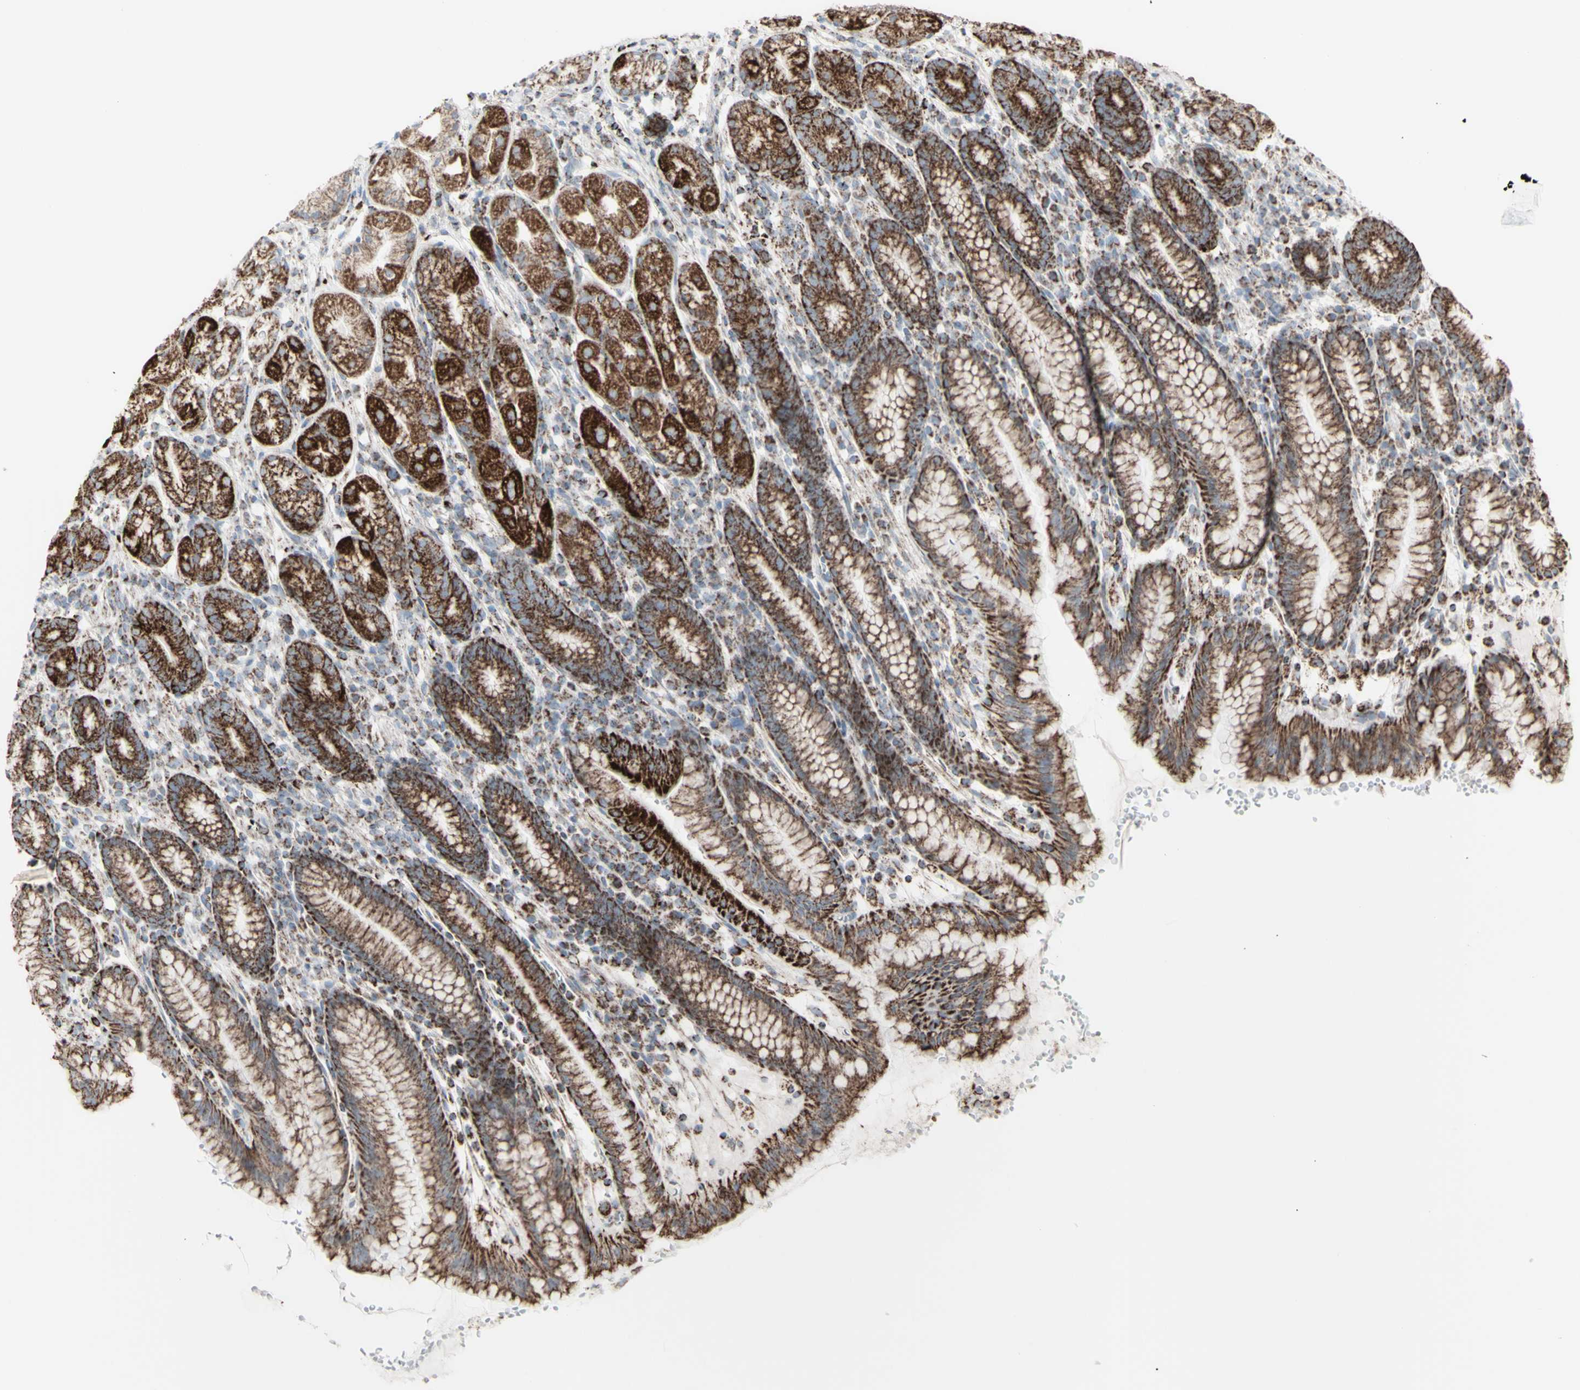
{"staining": {"intensity": "strong", "quantity": ">75%", "location": "cytoplasmic/membranous"}, "tissue": "stomach", "cell_type": "Glandular cells", "image_type": "normal", "snomed": [{"axis": "morphology", "description": "Normal tissue, NOS"}, {"axis": "topography", "description": "Stomach, lower"}], "caption": "Immunohistochemistry (IHC) of benign human stomach demonstrates high levels of strong cytoplasmic/membranous positivity in about >75% of glandular cells.", "gene": "PLGRKT", "patient": {"sex": "male", "age": 52}}